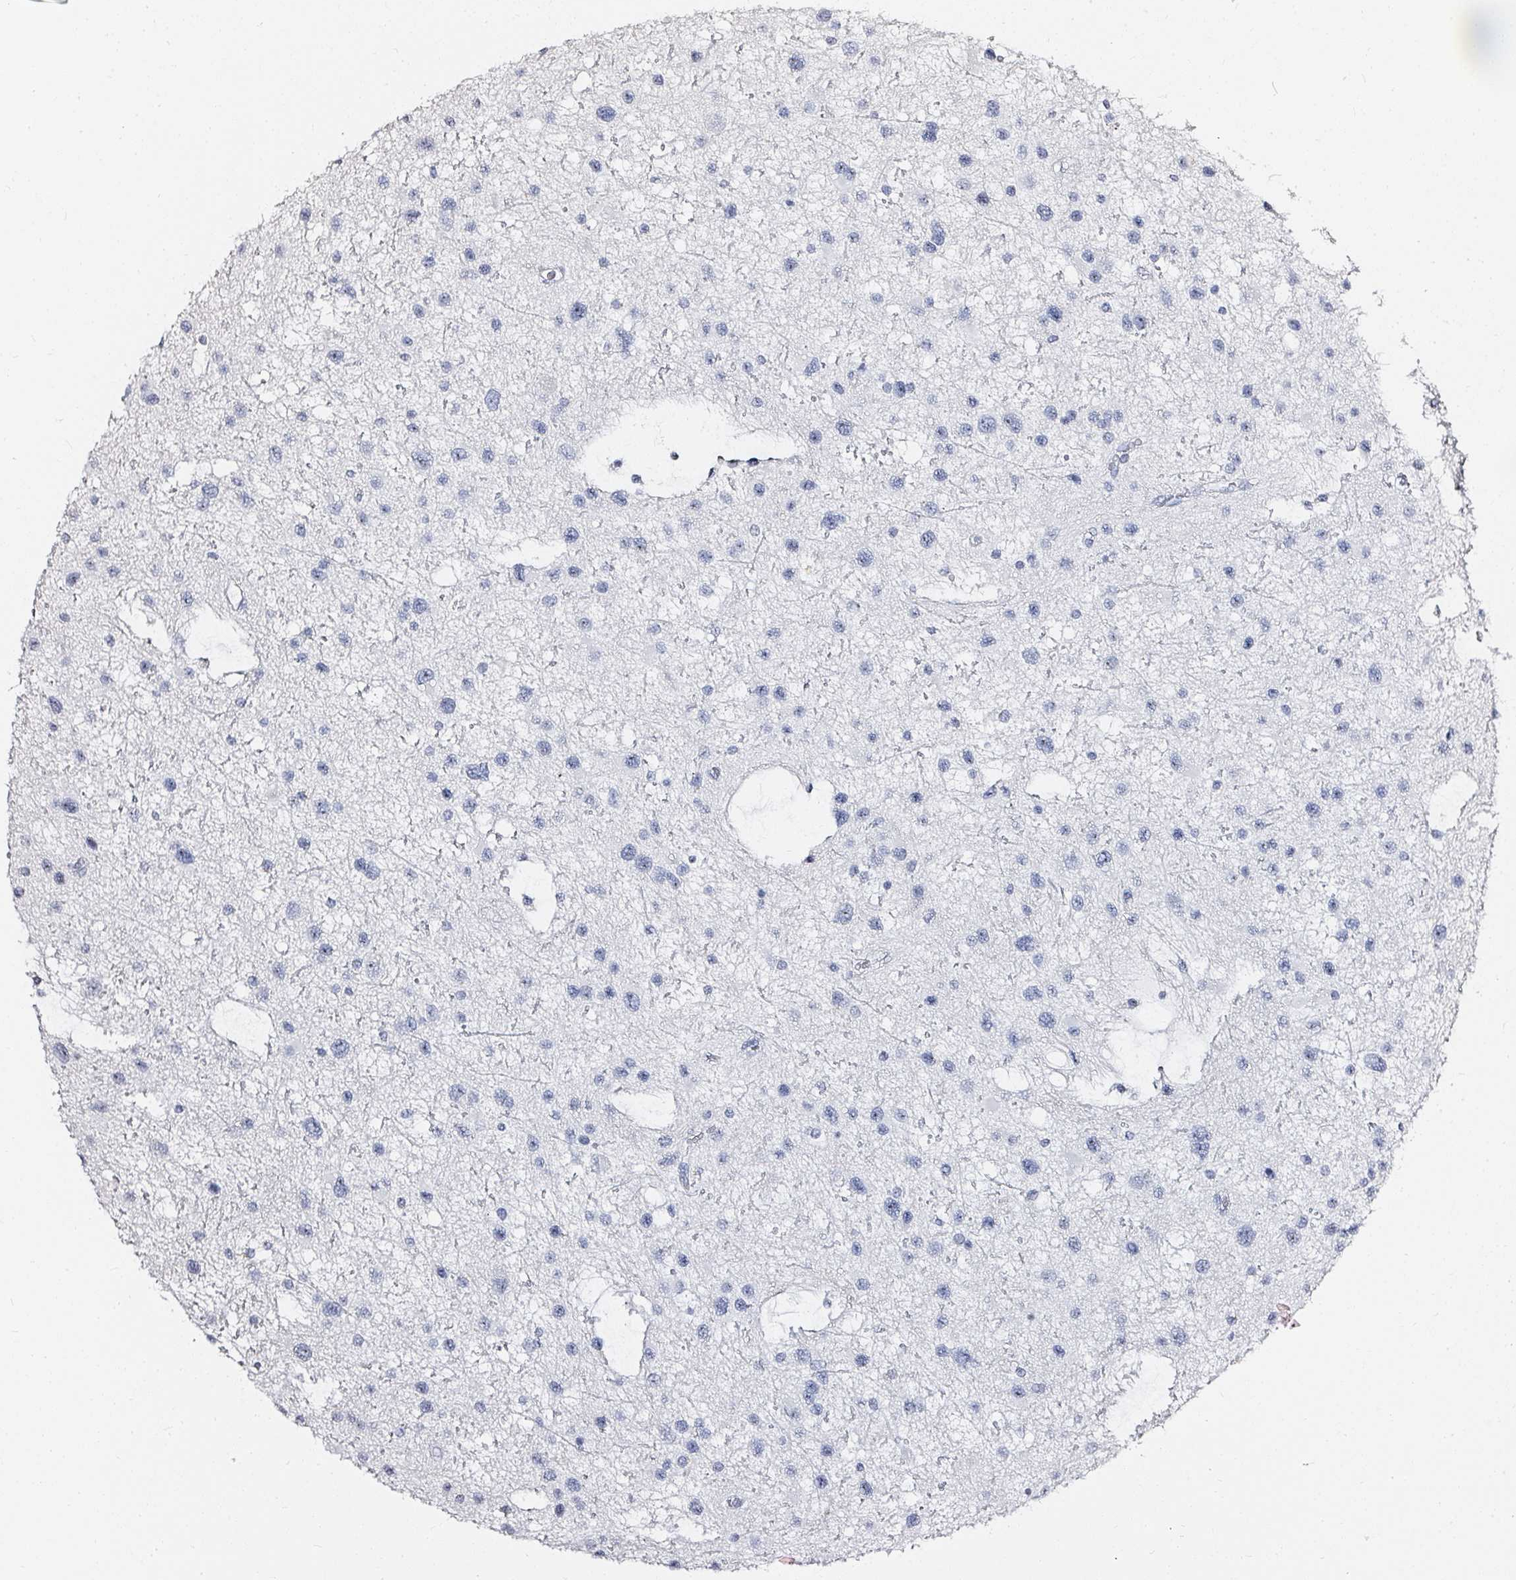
{"staining": {"intensity": "negative", "quantity": "none", "location": "none"}, "tissue": "glioma", "cell_type": "Tumor cells", "image_type": "cancer", "snomed": [{"axis": "morphology", "description": "Glioma, malignant, Low grade"}, {"axis": "topography", "description": "Brain"}], "caption": "Immunohistochemistry (IHC) of human glioma displays no staining in tumor cells.", "gene": "ACAN", "patient": {"sex": "female", "age": 32}}